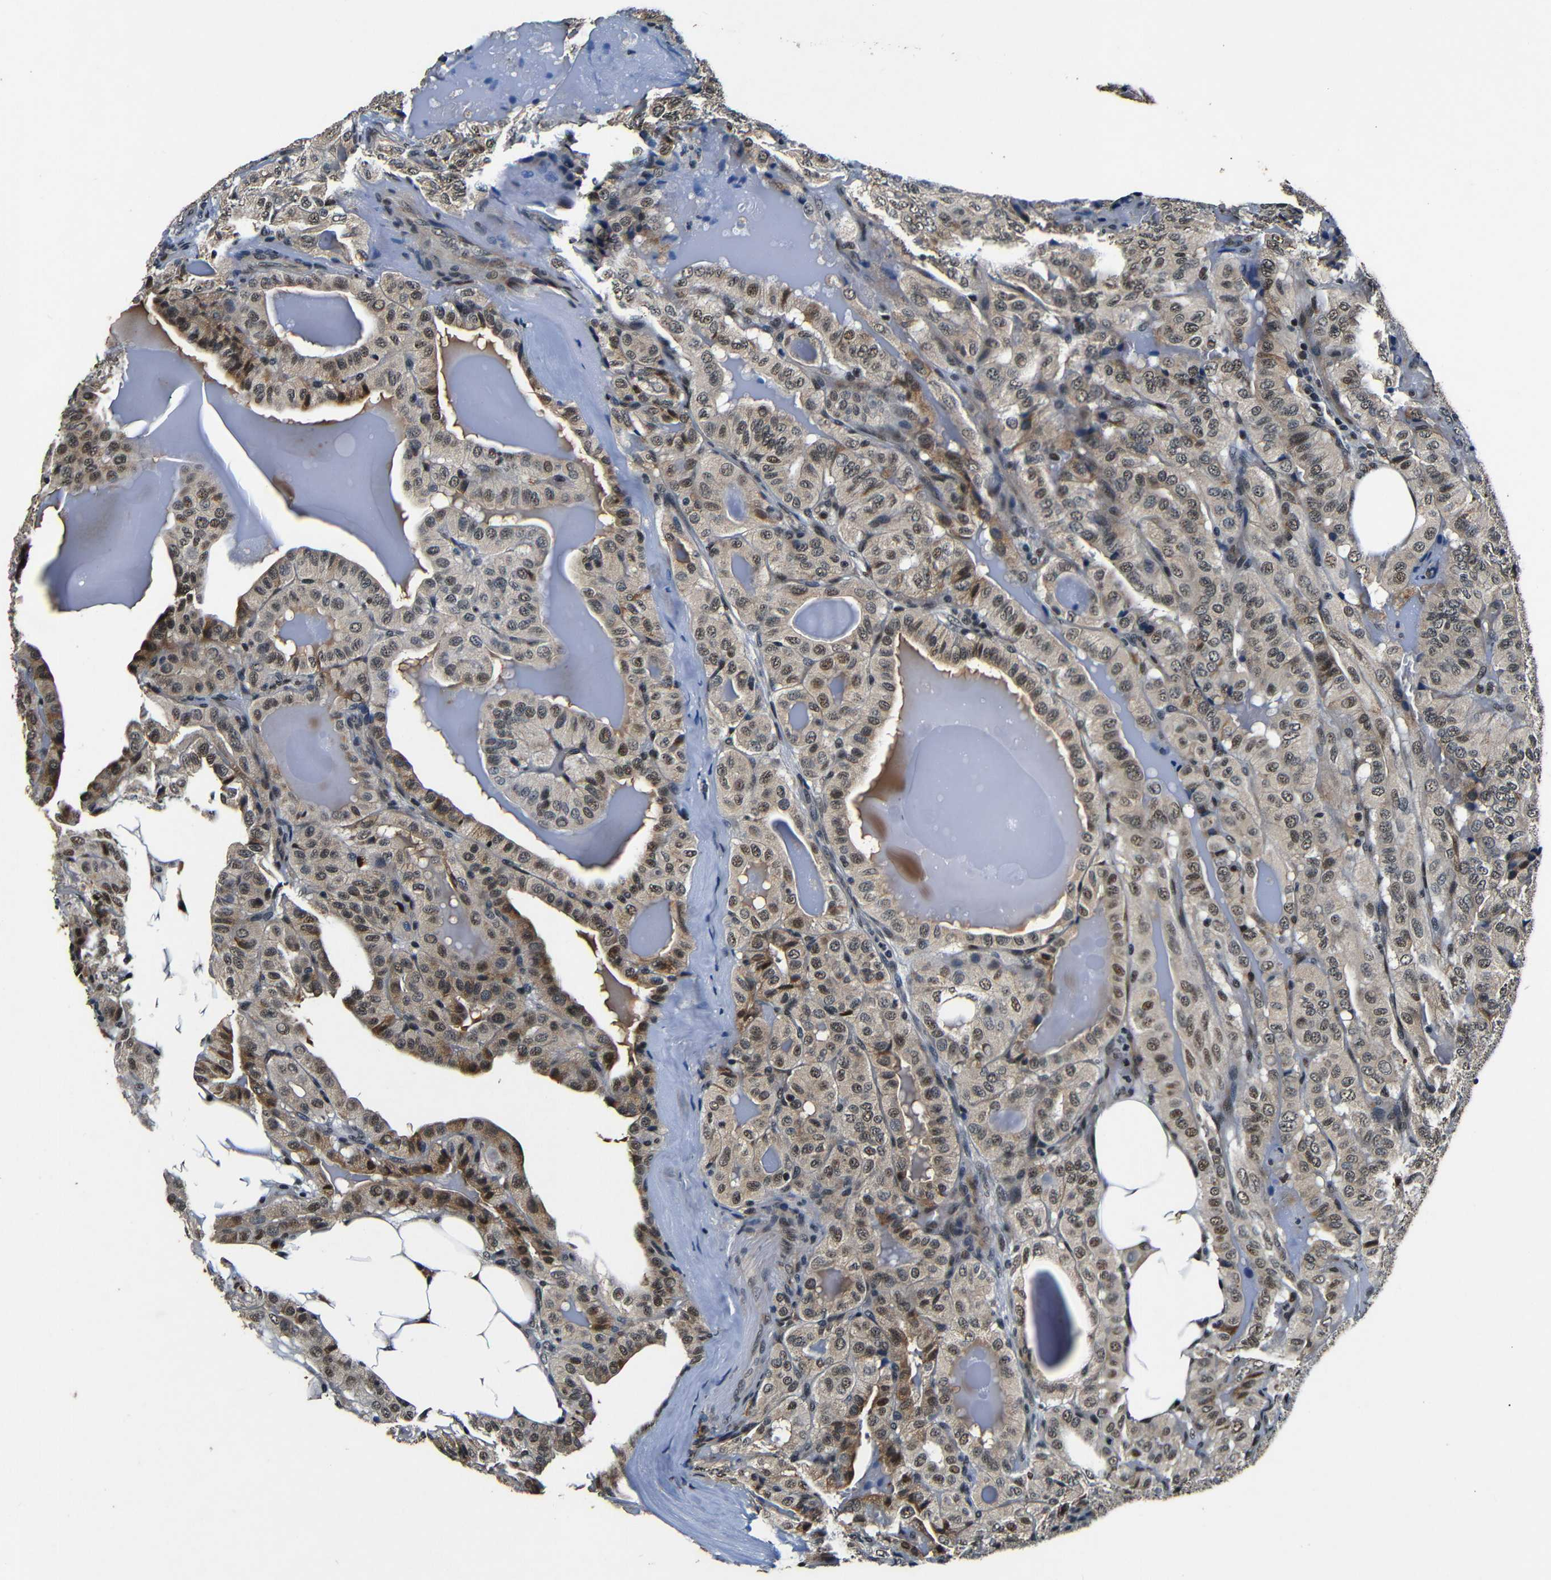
{"staining": {"intensity": "moderate", "quantity": ">75%", "location": "cytoplasmic/membranous,nuclear"}, "tissue": "thyroid cancer", "cell_type": "Tumor cells", "image_type": "cancer", "snomed": [{"axis": "morphology", "description": "Papillary adenocarcinoma, NOS"}, {"axis": "topography", "description": "Thyroid gland"}], "caption": "Approximately >75% of tumor cells in human thyroid cancer (papillary adenocarcinoma) display moderate cytoplasmic/membranous and nuclear protein expression as visualized by brown immunohistochemical staining.", "gene": "FOXD4", "patient": {"sex": "male", "age": 77}}